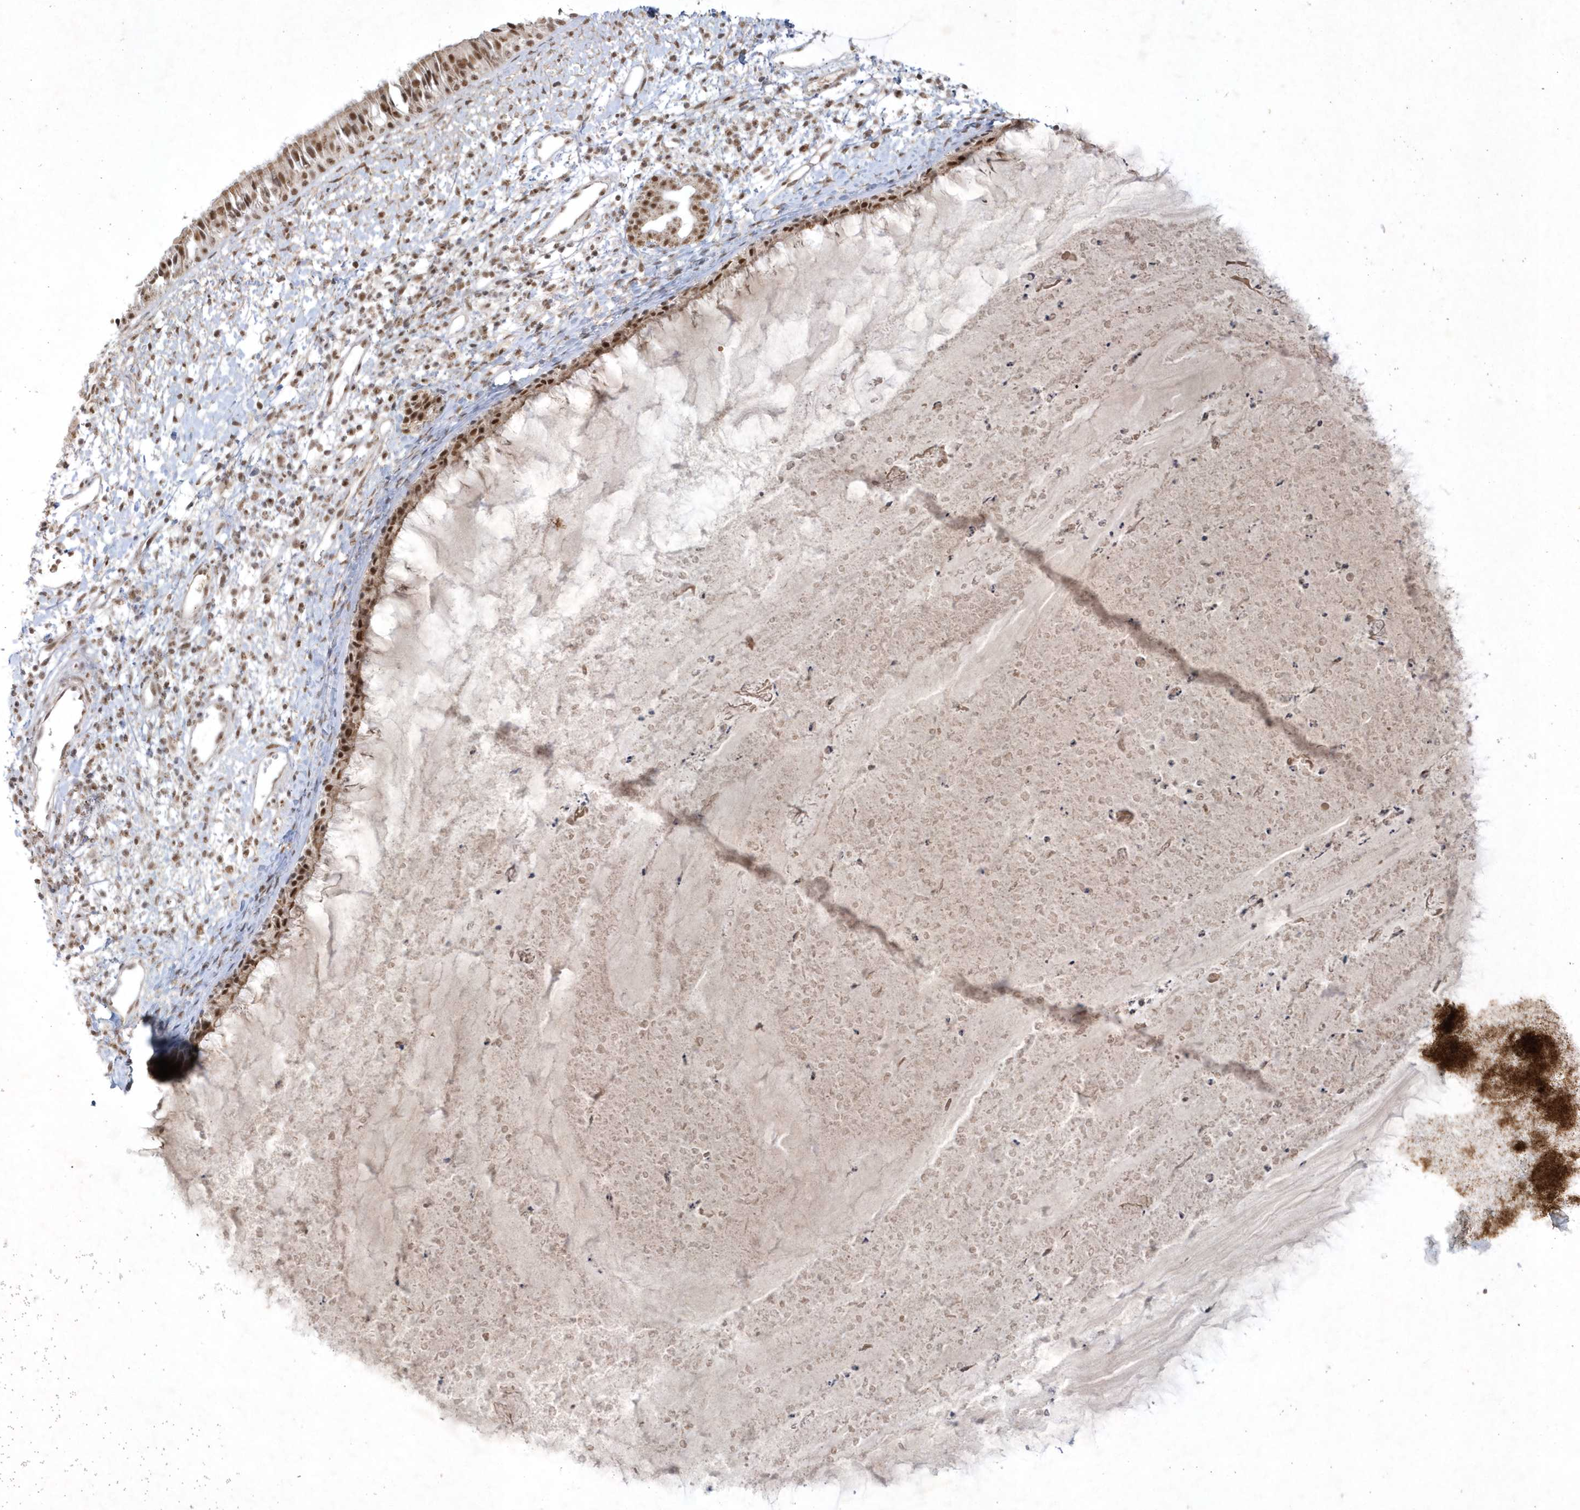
{"staining": {"intensity": "moderate", "quantity": ">75%", "location": "nuclear"}, "tissue": "nasopharynx", "cell_type": "Respiratory epithelial cells", "image_type": "normal", "snomed": [{"axis": "morphology", "description": "Normal tissue, NOS"}, {"axis": "topography", "description": "Nasopharynx"}], "caption": "DAB (3,3'-diaminobenzidine) immunohistochemical staining of unremarkable nasopharynx exhibits moderate nuclear protein expression in about >75% of respiratory epithelial cells.", "gene": "CPSF3", "patient": {"sex": "male", "age": 22}}